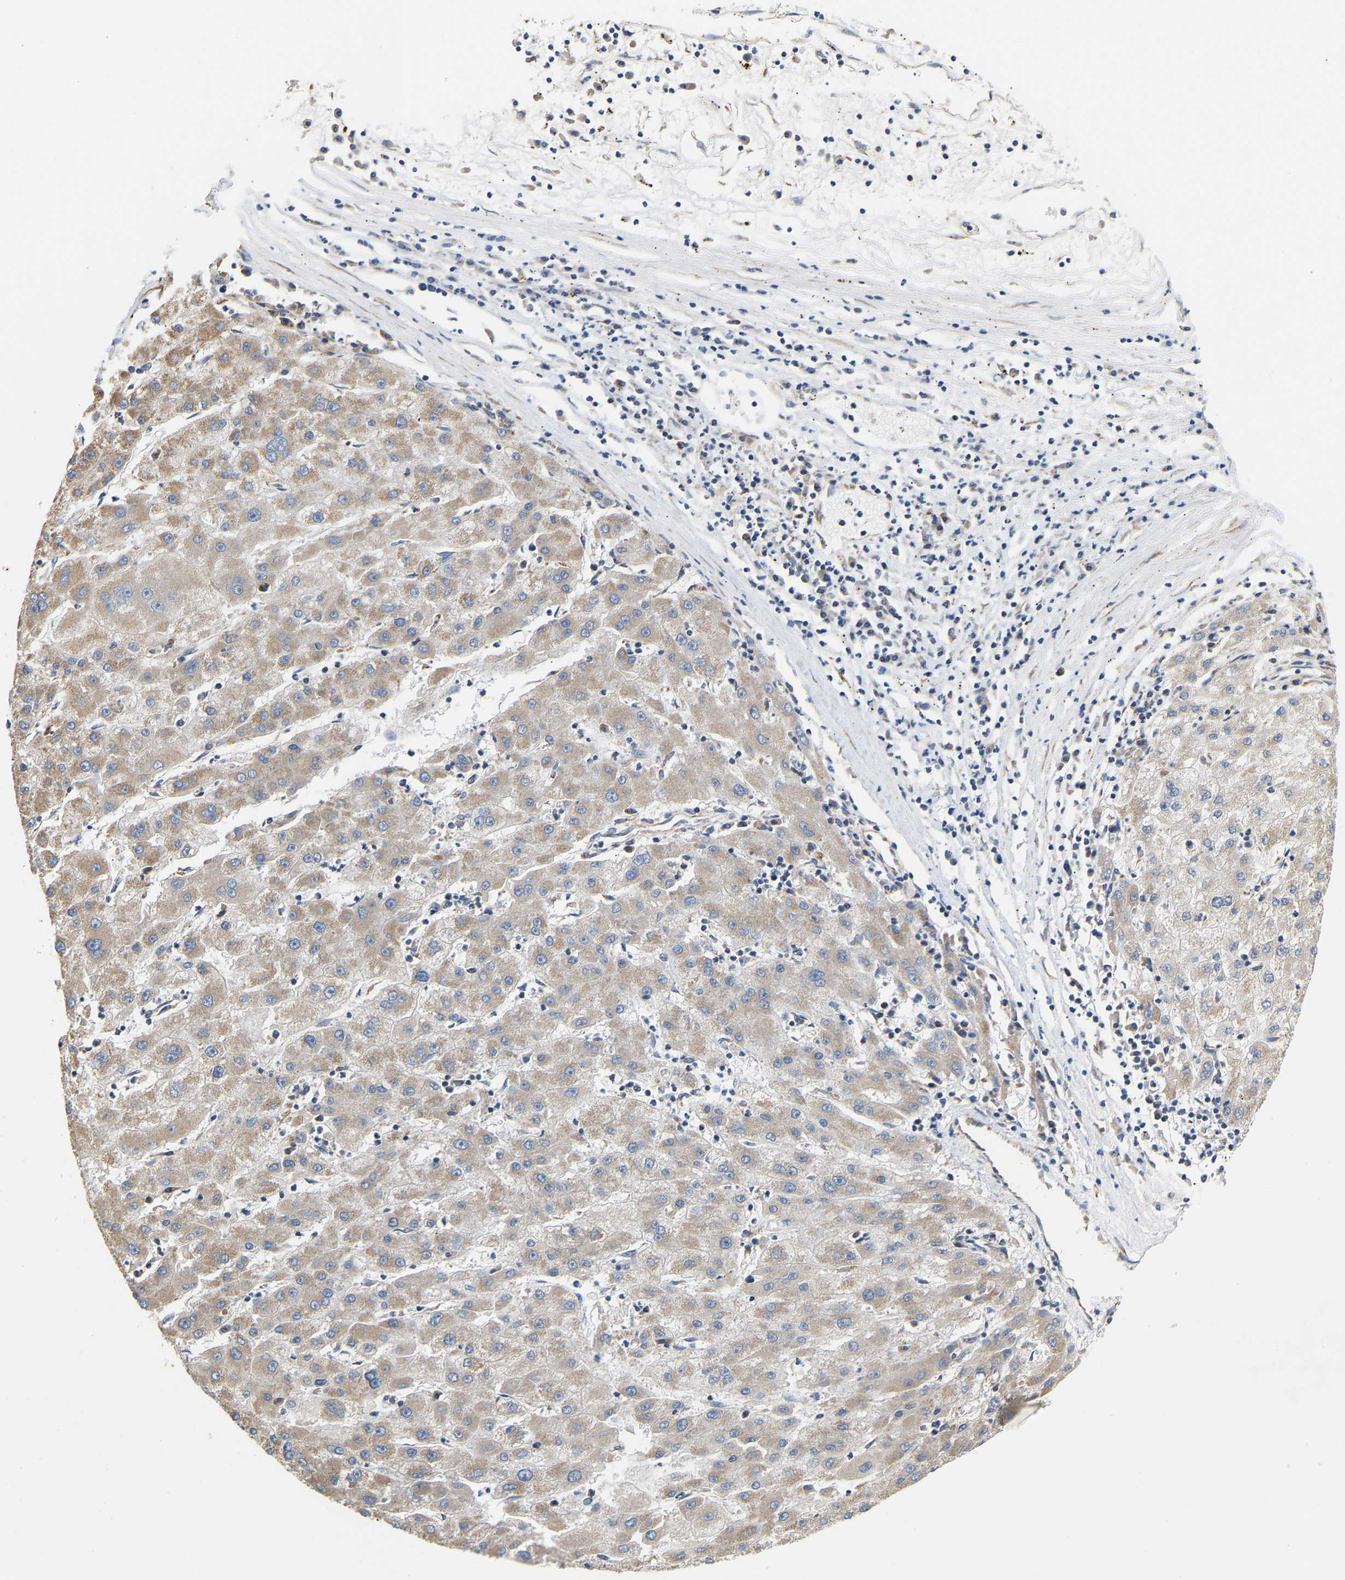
{"staining": {"intensity": "weak", "quantity": "25%-75%", "location": "cytoplasmic/membranous"}, "tissue": "liver cancer", "cell_type": "Tumor cells", "image_type": "cancer", "snomed": [{"axis": "morphology", "description": "Carcinoma, Hepatocellular, NOS"}, {"axis": "topography", "description": "Liver"}], "caption": "An immunohistochemistry (IHC) micrograph of neoplastic tissue is shown. Protein staining in brown highlights weak cytoplasmic/membranous positivity in hepatocellular carcinoma (liver) within tumor cells.", "gene": "TMEM168", "patient": {"sex": "male", "age": 72}}